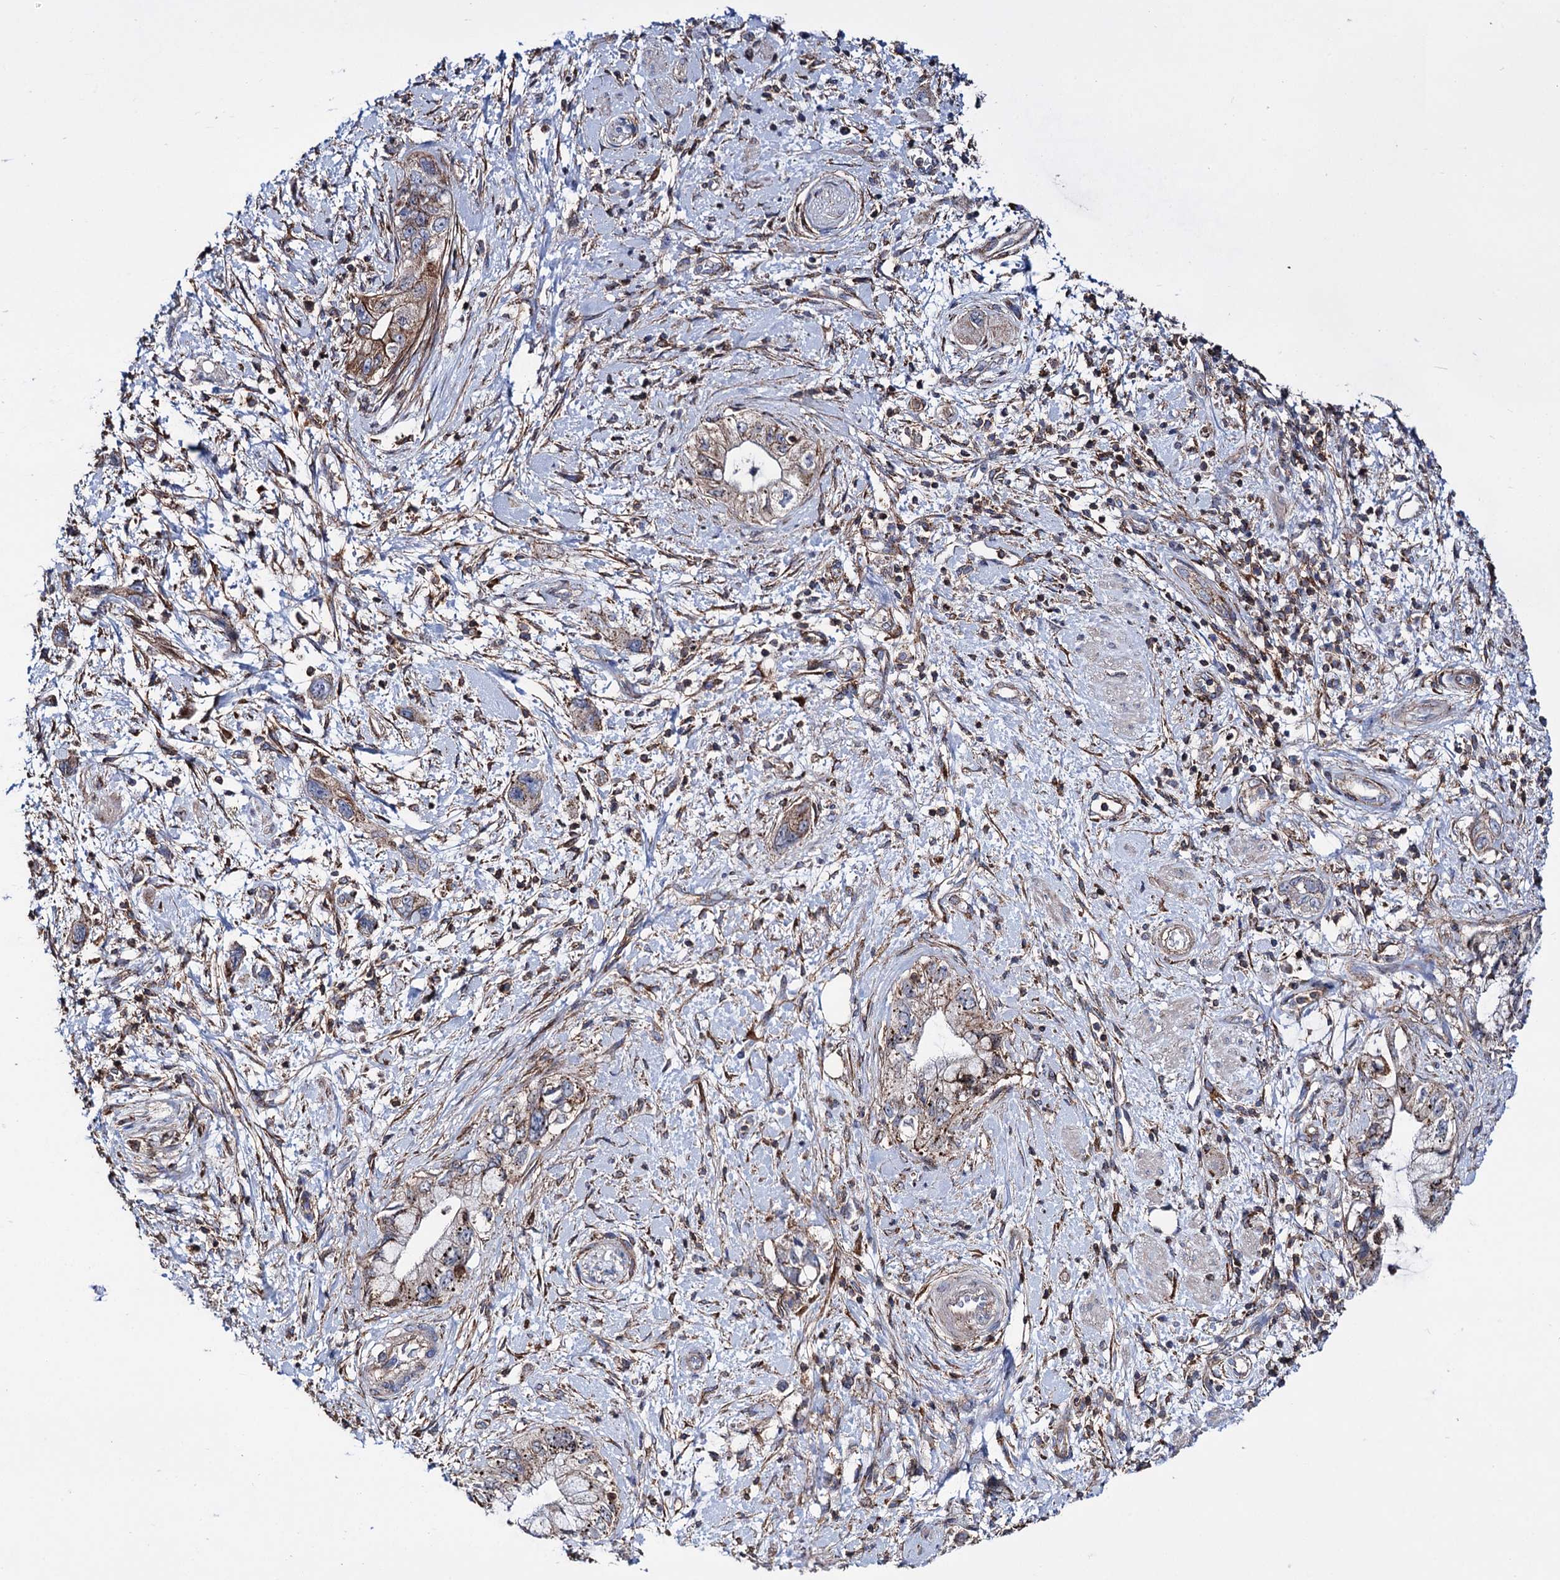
{"staining": {"intensity": "moderate", "quantity": ">75%", "location": "cytoplasmic/membranous"}, "tissue": "pancreatic cancer", "cell_type": "Tumor cells", "image_type": "cancer", "snomed": [{"axis": "morphology", "description": "Adenocarcinoma, NOS"}, {"axis": "topography", "description": "Pancreas"}], "caption": "The image displays a brown stain indicating the presence of a protein in the cytoplasmic/membranous of tumor cells in pancreatic cancer.", "gene": "DEF6", "patient": {"sex": "female", "age": 73}}